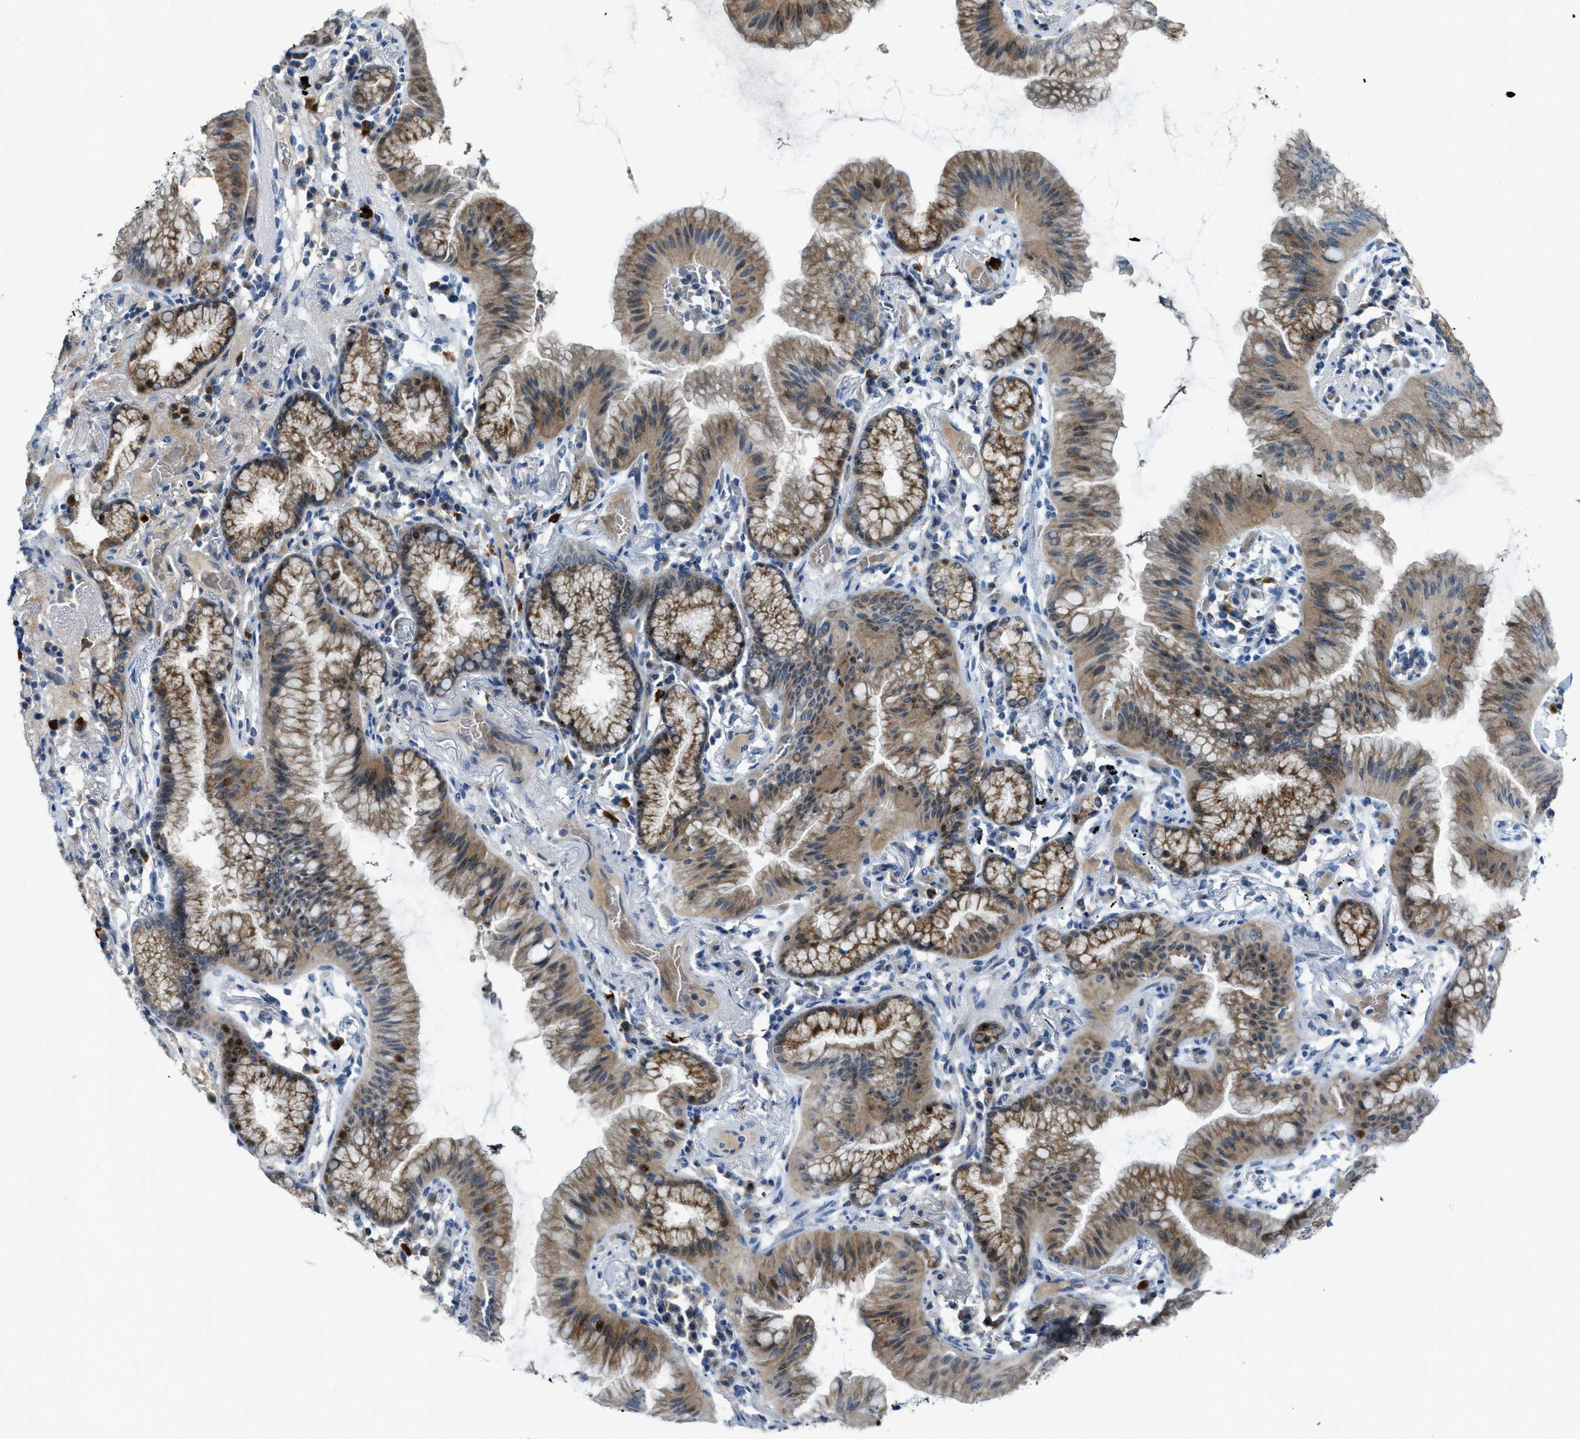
{"staining": {"intensity": "moderate", "quantity": ">75%", "location": "cytoplasmic/membranous"}, "tissue": "lung cancer", "cell_type": "Tumor cells", "image_type": "cancer", "snomed": [{"axis": "morphology", "description": "Normal tissue, NOS"}, {"axis": "morphology", "description": "Adenocarcinoma, NOS"}, {"axis": "topography", "description": "Bronchus"}, {"axis": "topography", "description": "Lung"}], "caption": "Lung adenocarcinoma stained for a protein displays moderate cytoplasmic/membranous positivity in tumor cells.", "gene": "CDON", "patient": {"sex": "female", "age": 70}}